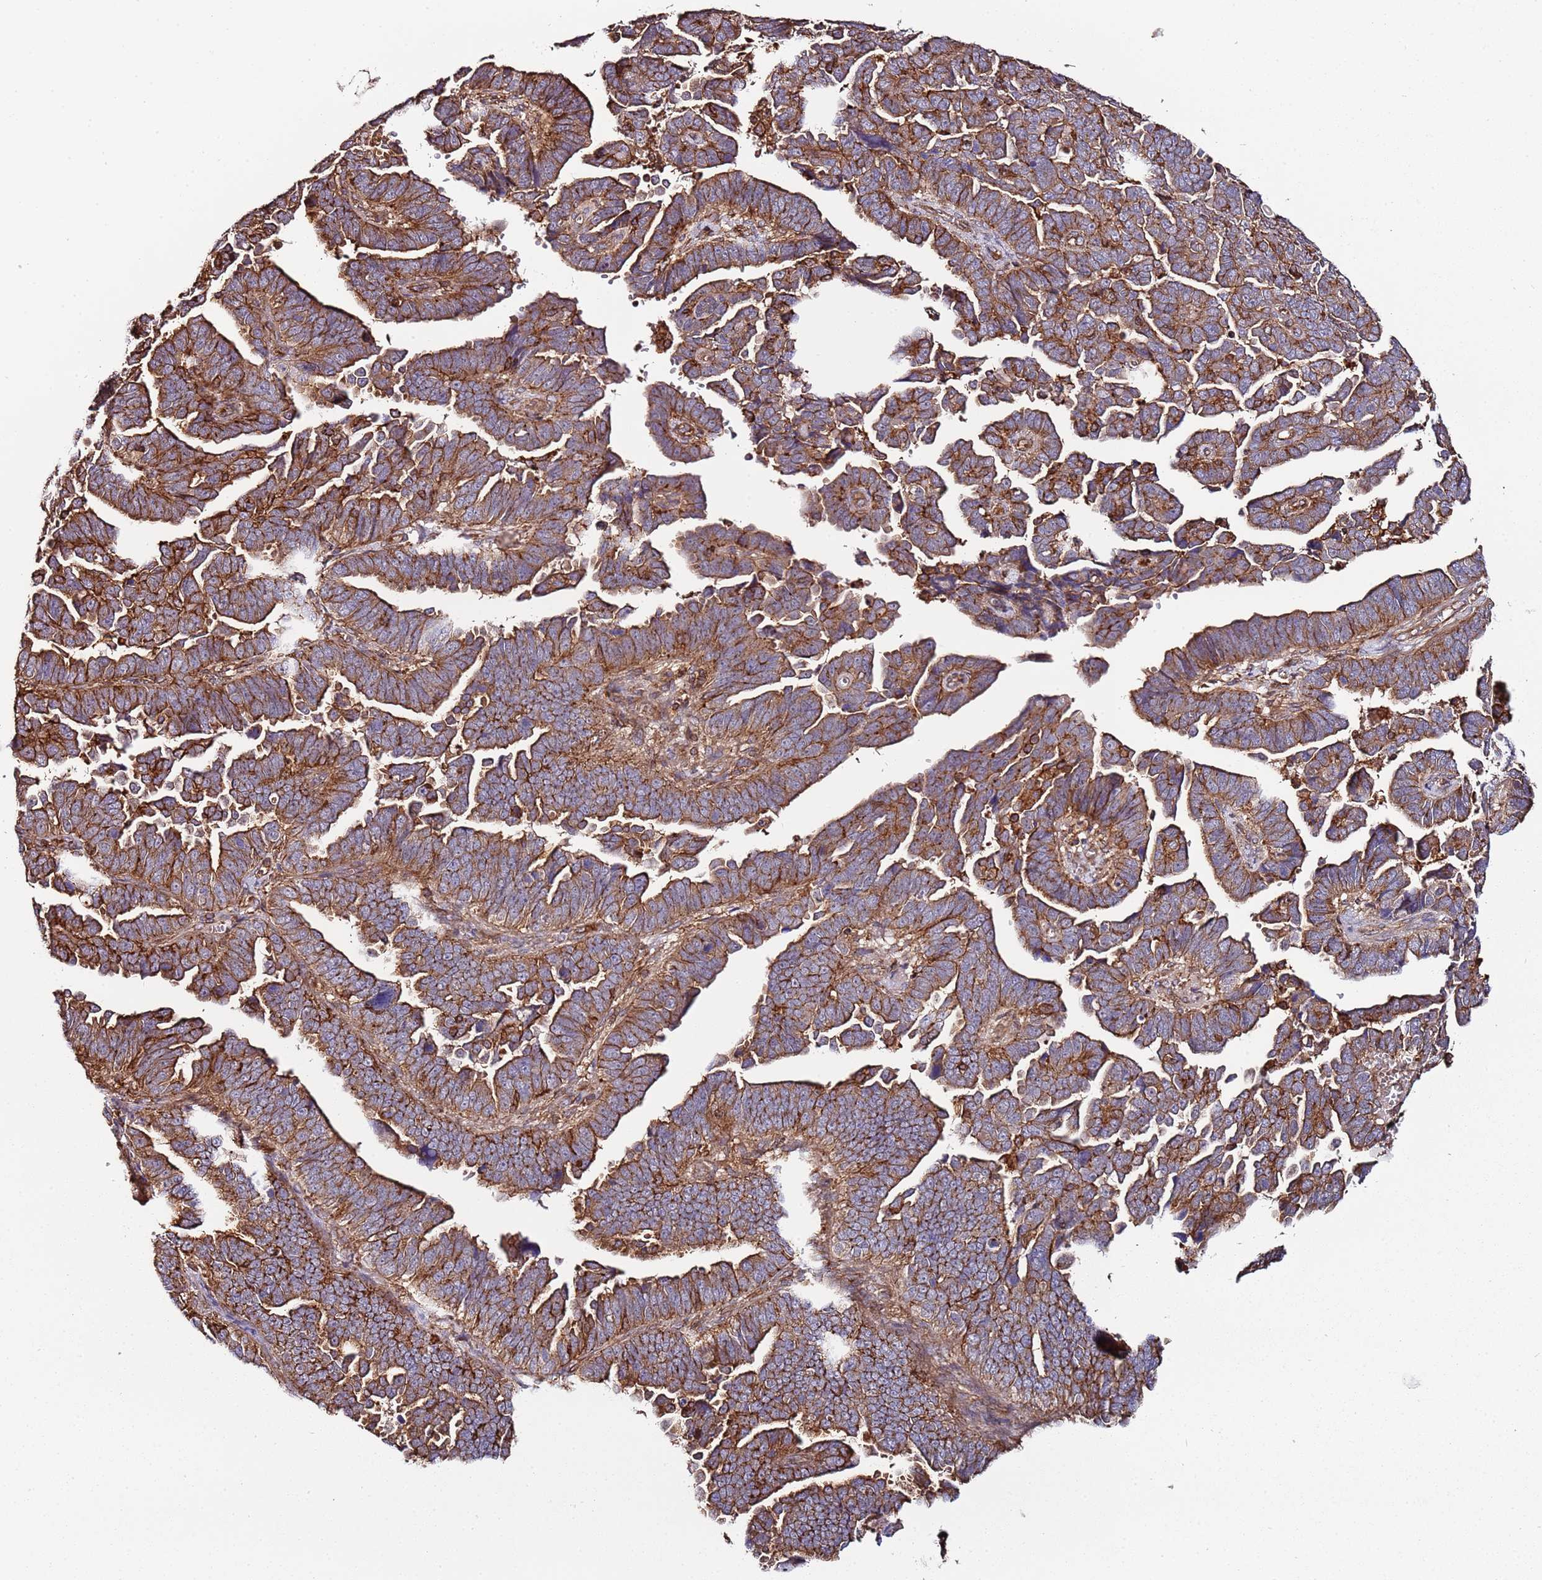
{"staining": {"intensity": "moderate", "quantity": ">75%", "location": "cytoplasmic/membranous"}, "tissue": "endometrial cancer", "cell_type": "Tumor cells", "image_type": "cancer", "snomed": [{"axis": "morphology", "description": "Adenocarcinoma, NOS"}, {"axis": "topography", "description": "Endometrium"}], "caption": "This micrograph demonstrates endometrial adenocarcinoma stained with IHC to label a protein in brown. The cytoplasmic/membranous of tumor cells show moderate positivity for the protein. Nuclei are counter-stained blue.", "gene": "CYP2U1", "patient": {"sex": "female", "age": 75}}